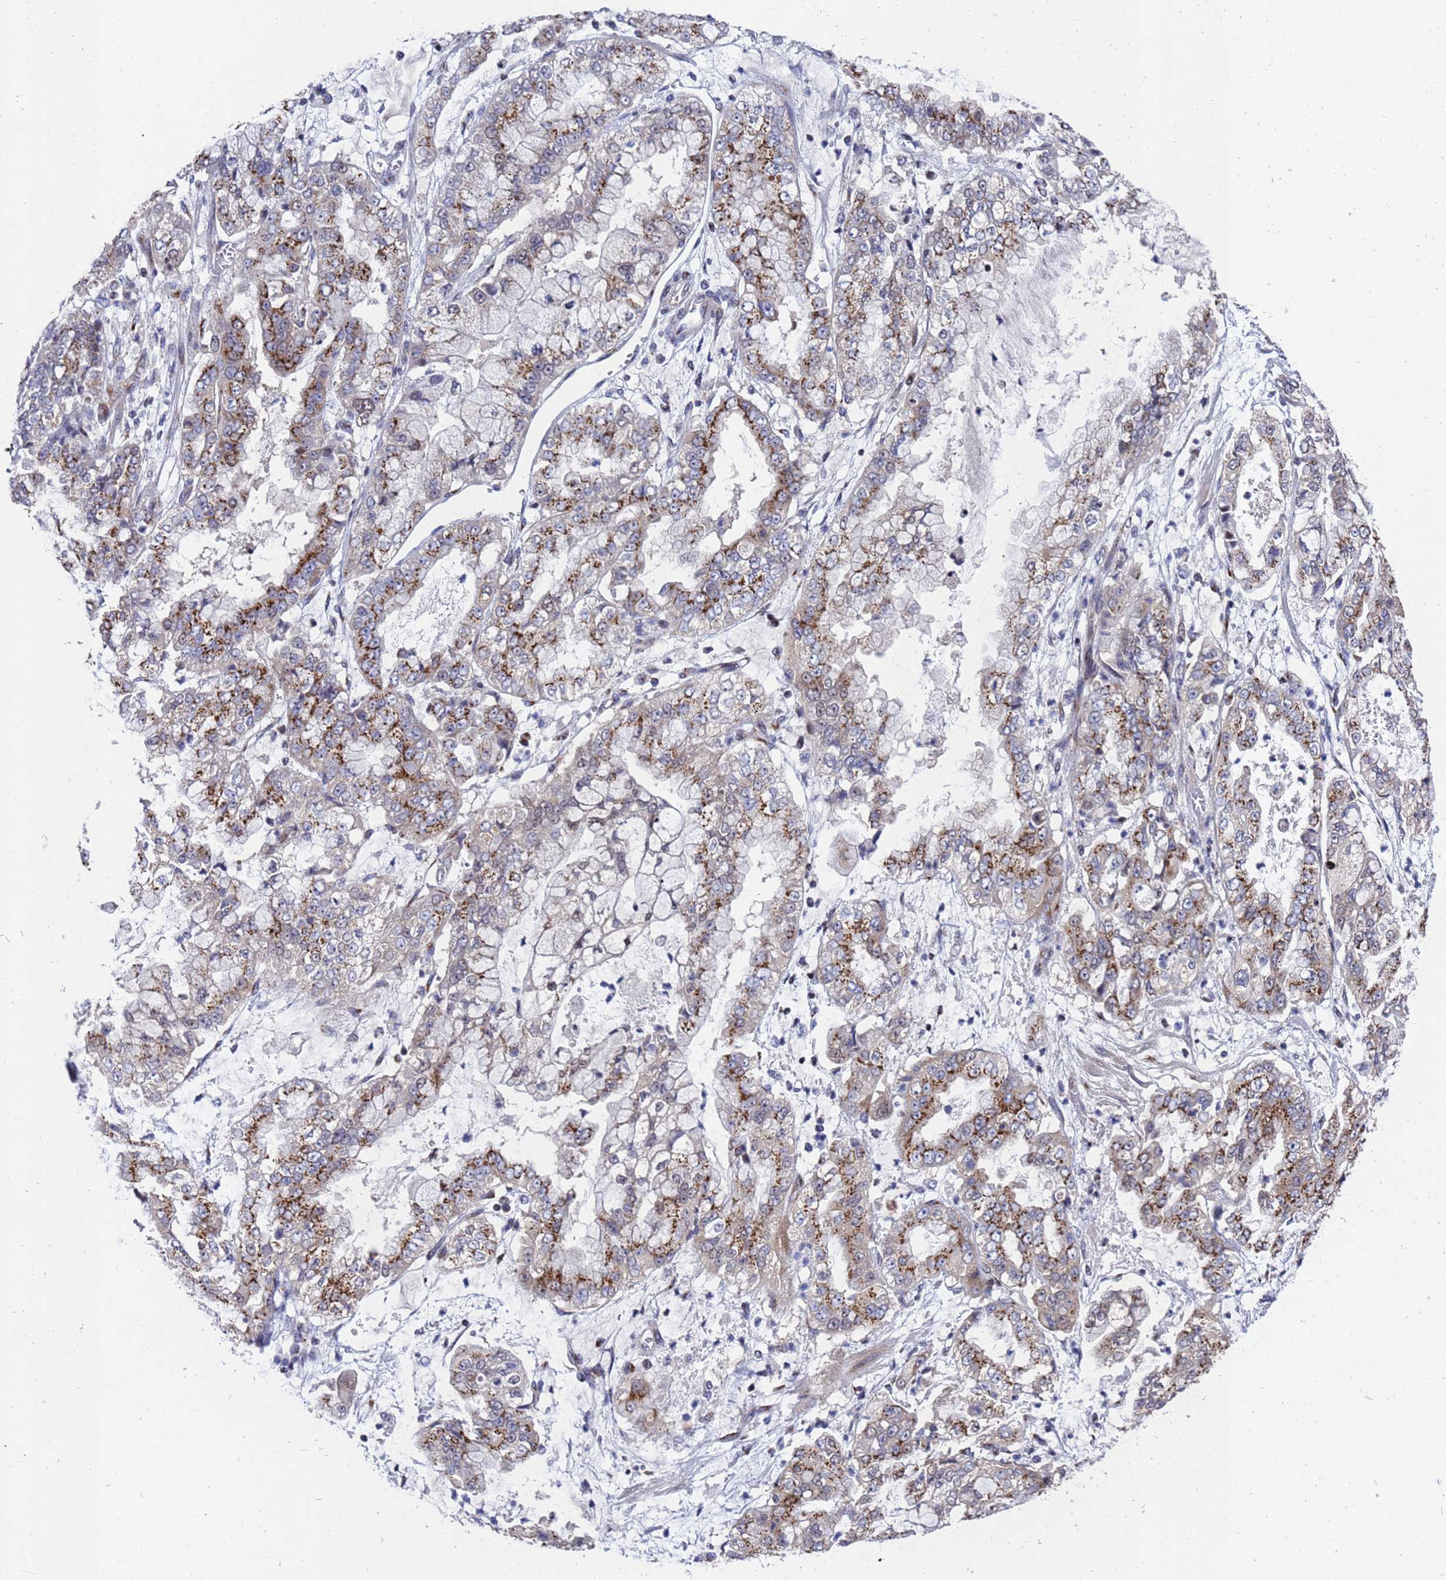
{"staining": {"intensity": "moderate", "quantity": ">75%", "location": "cytoplasmic/membranous"}, "tissue": "stomach cancer", "cell_type": "Tumor cells", "image_type": "cancer", "snomed": [{"axis": "morphology", "description": "Adenocarcinoma, NOS"}, {"axis": "topography", "description": "Stomach"}], "caption": "This micrograph exhibits immunohistochemistry (IHC) staining of adenocarcinoma (stomach), with medium moderate cytoplasmic/membranous positivity in about >75% of tumor cells.", "gene": "NSUN6", "patient": {"sex": "male", "age": 76}}